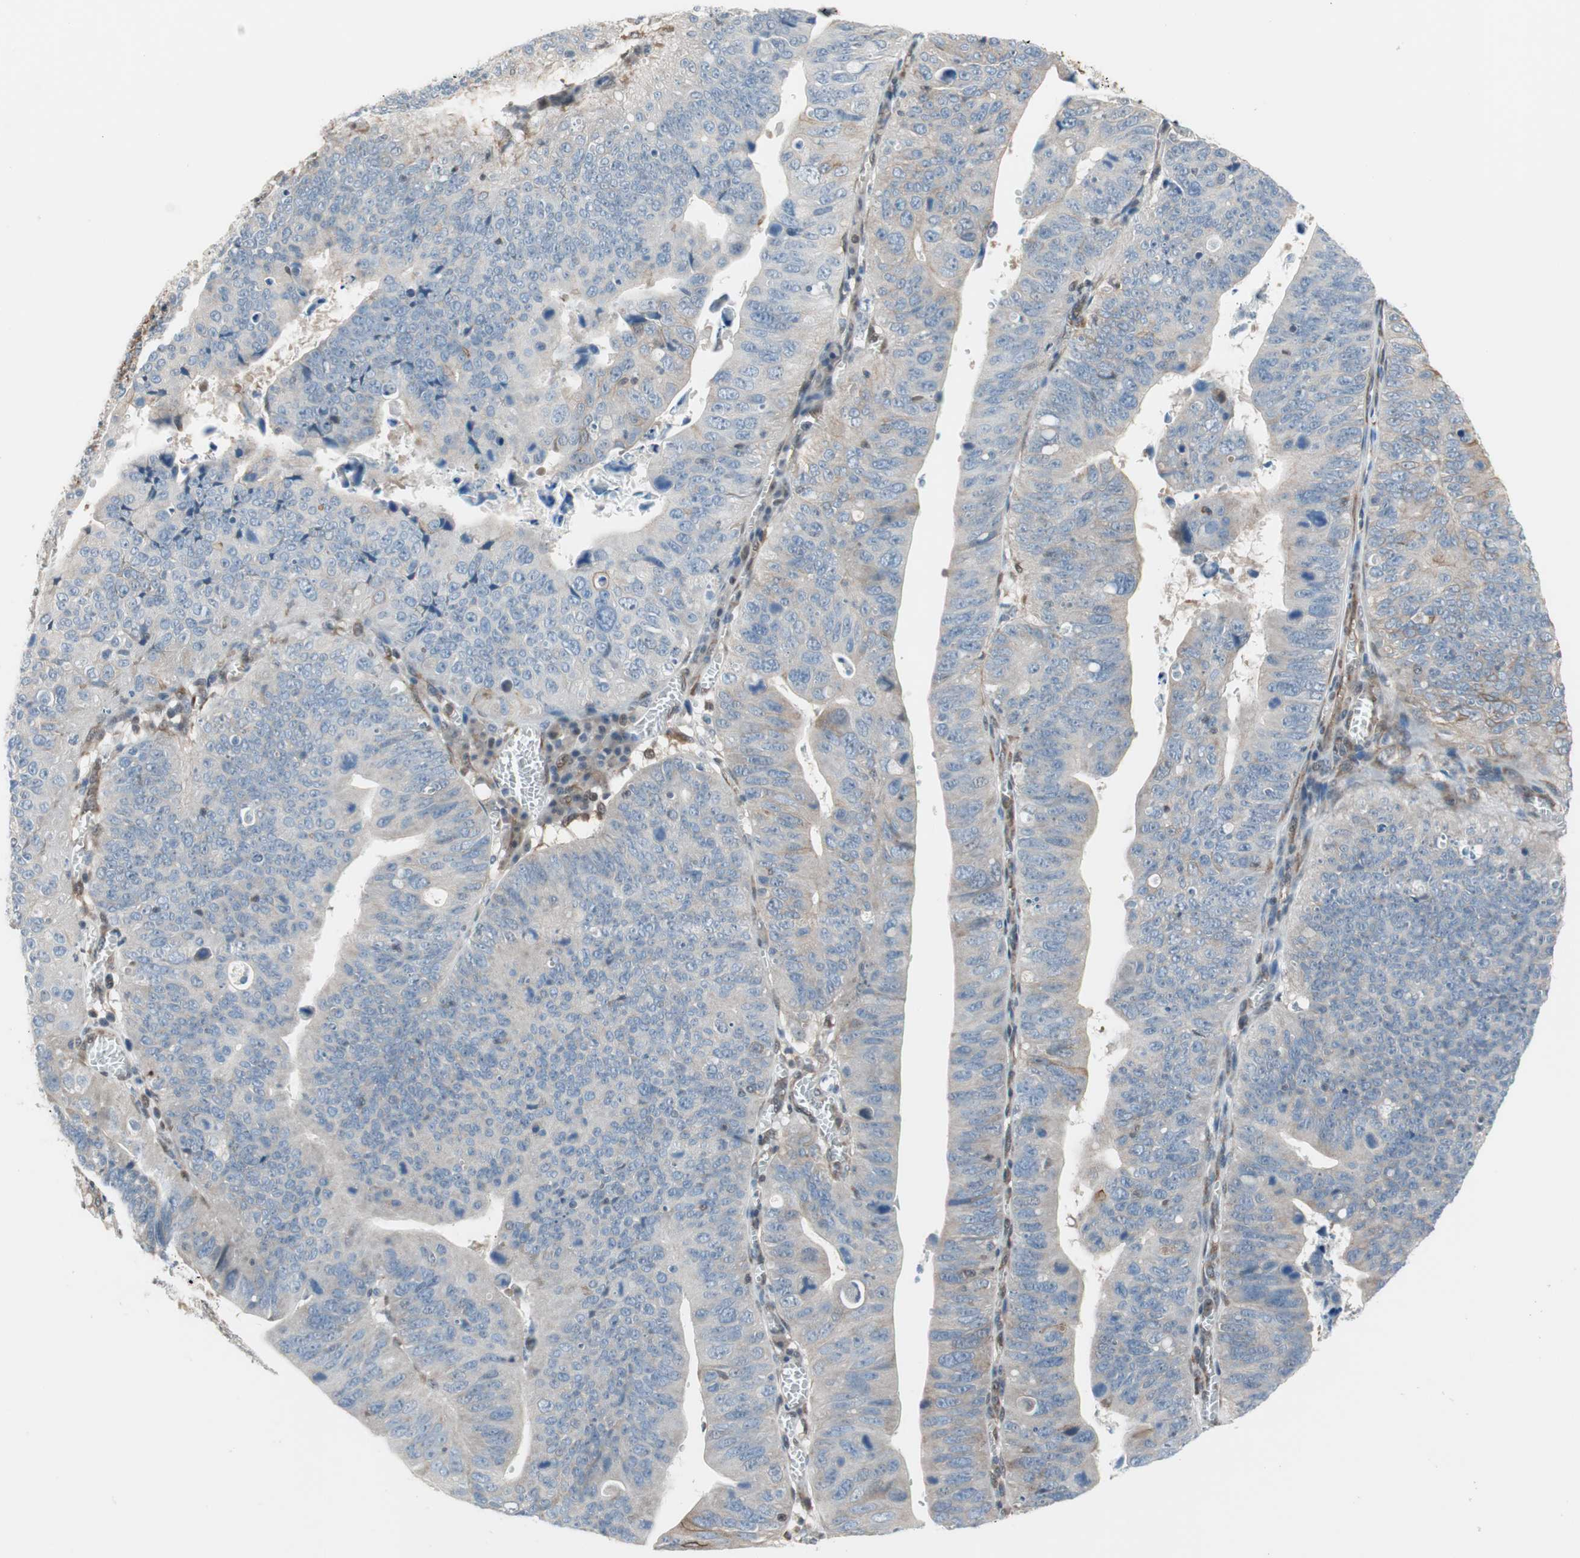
{"staining": {"intensity": "weak", "quantity": "<25%", "location": "cytoplasmic/membranous"}, "tissue": "stomach cancer", "cell_type": "Tumor cells", "image_type": "cancer", "snomed": [{"axis": "morphology", "description": "Adenocarcinoma, NOS"}, {"axis": "topography", "description": "Stomach"}], "caption": "The photomicrograph reveals no significant positivity in tumor cells of stomach adenocarcinoma. (DAB (3,3'-diaminobenzidine) immunohistochemistry (IHC), high magnification).", "gene": "ZNF512B", "patient": {"sex": "male", "age": 59}}